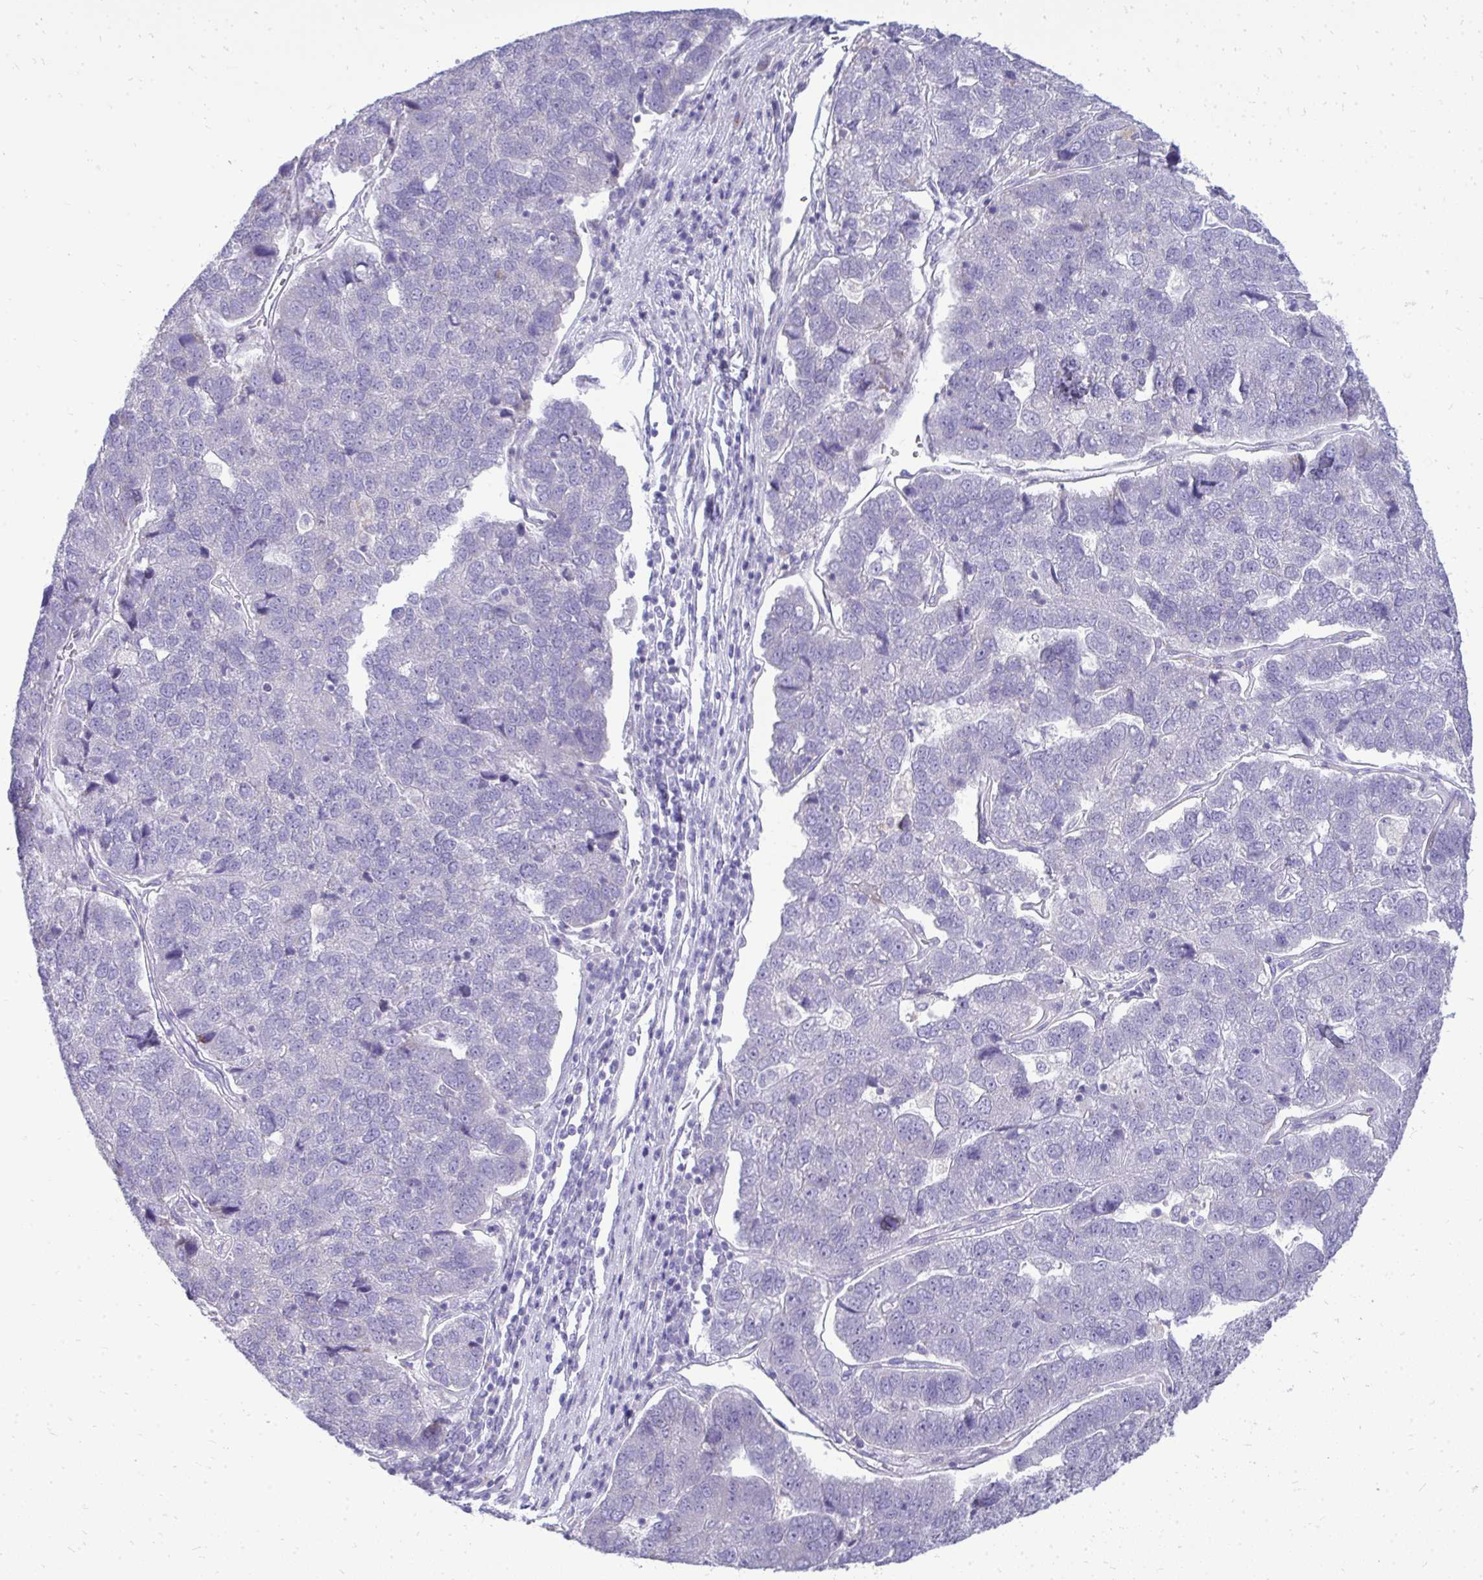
{"staining": {"intensity": "negative", "quantity": "none", "location": "none"}, "tissue": "pancreatic cancer", "cell_type": "Tumor cells", "image_type": "cancer", "snomed": [{"axis": "morphology", "description": "Adenocarcinoma, NOS"}, {"axis": "topography", "description": "Pancreas"}], "caption": "High magnification brightfield microscopy of pancreatic adenocarcinoma stained with DAB (brown) and counterstained with hematoxylin (blue): tumor cells show no significant staining. (Immunohistochemistry (ihc), brightfield microscopy, high magnification).", "gene": "OR8D1", "patient": {"sex": "female", "age": 61}}